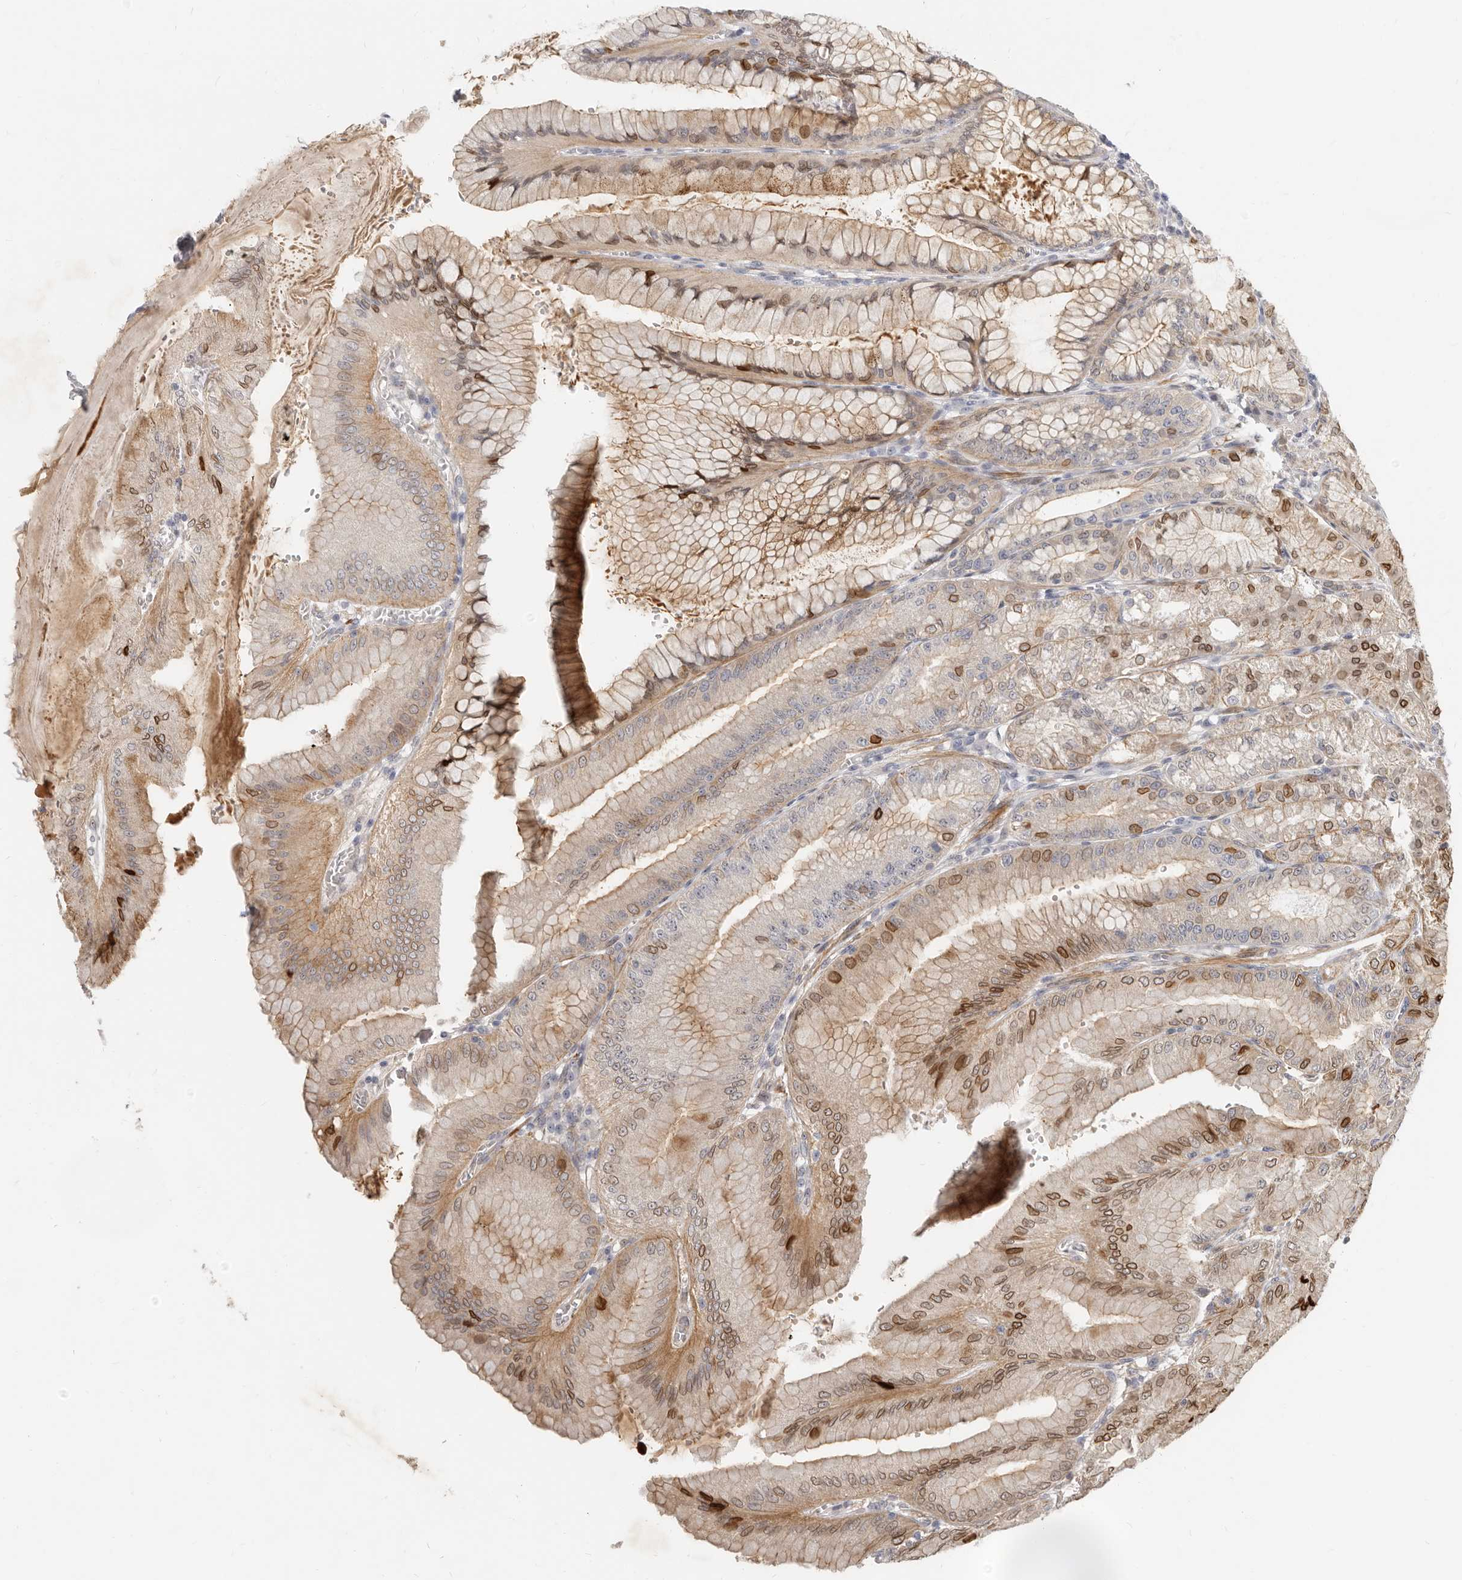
{"staining": {"intensity": "moderate", "quantity": "<25%", "location": "cytoplasmic/membranous,nuclear"}, "tissue": "stomach", "cell_type": "Glandular cells", "image_type": "normal", "snomed": [{"axis": "morphology", "description": "Normal tissue, NOS"}, {"axis": "topography", "description": "Stomach, lower"}], "caption": "An image of human stomach stained for a protein demonstrates moderate cytoplasmic/membranous,nuclear brown staining in glandular cells. The protein is shown in brown color, while the nuclei are stained blue.", "gene": "MICALL2", "patient": {"sex": "male", "age": 71}}